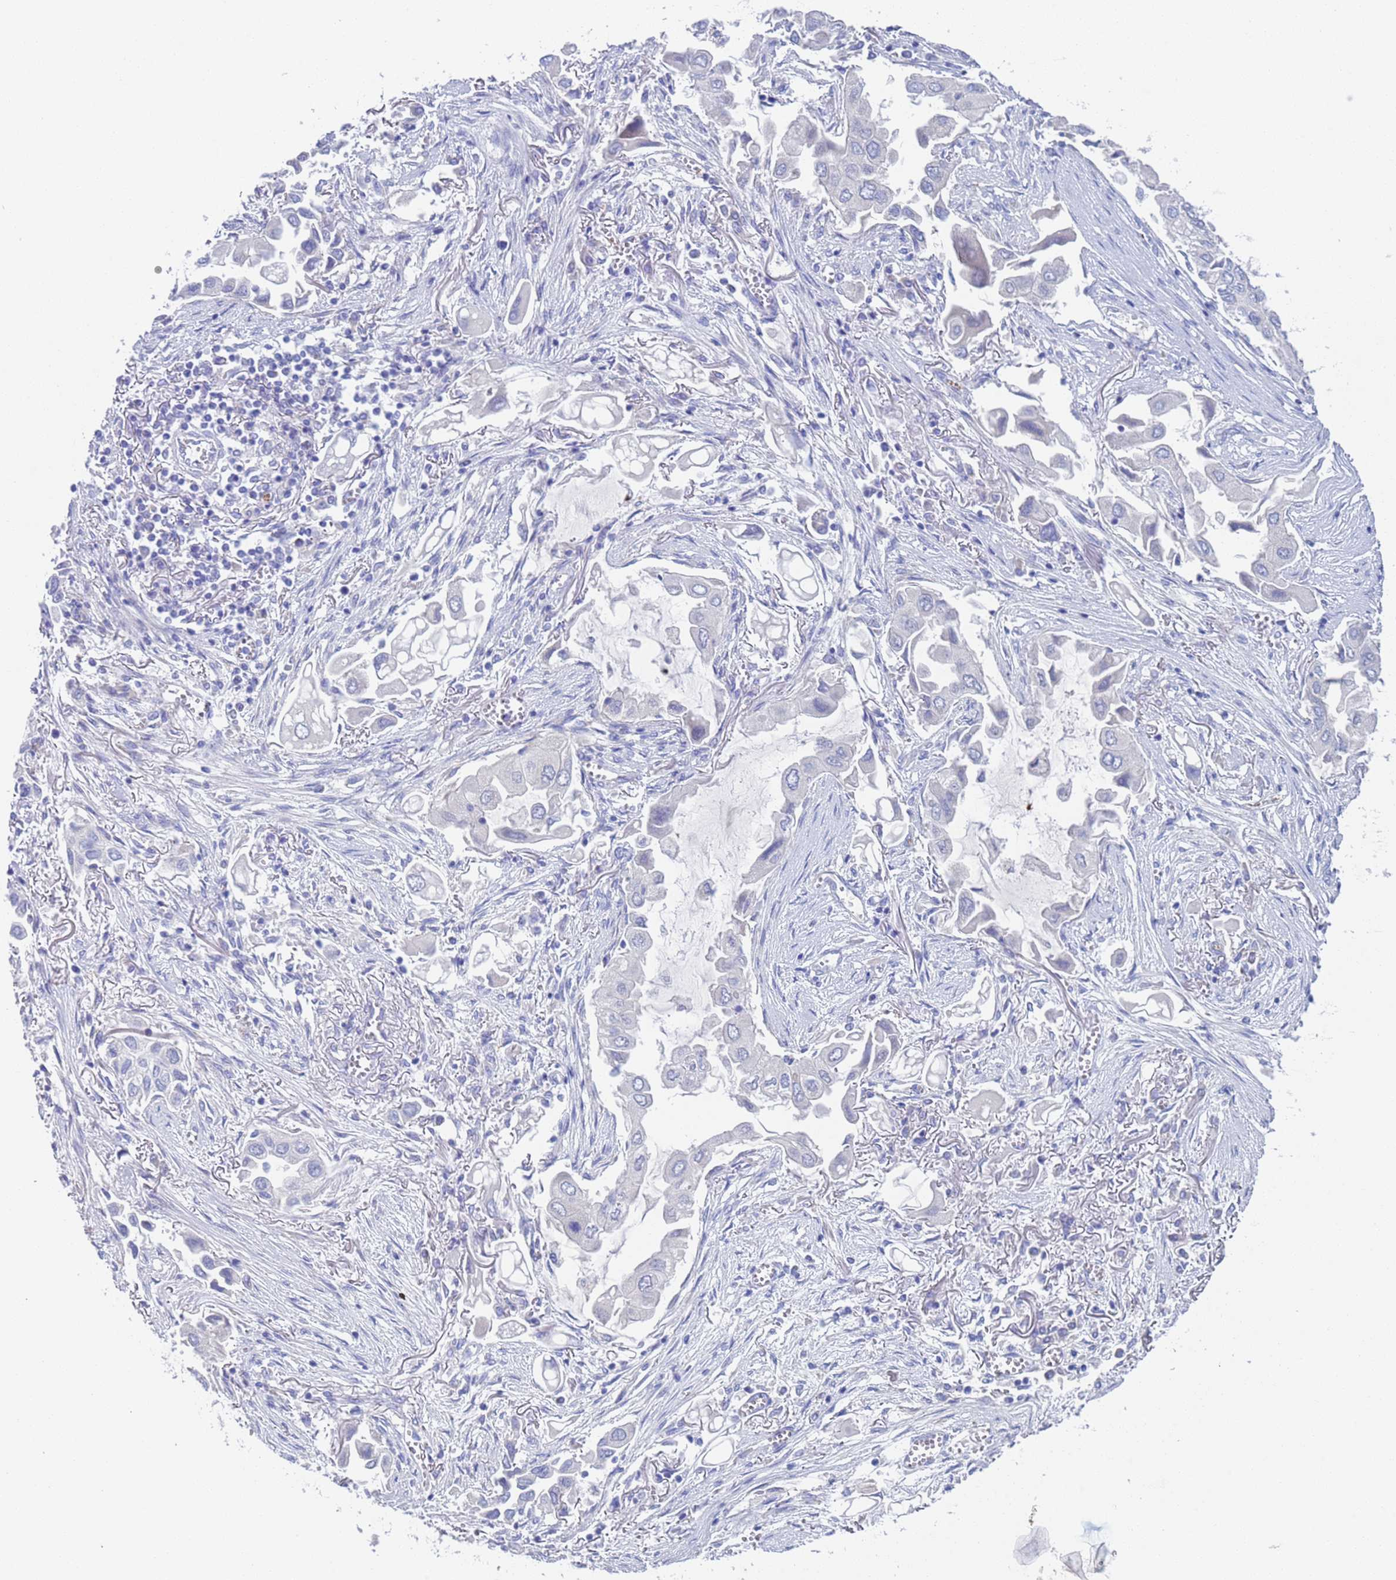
{"staining": {"intensity": "negative", "quantity": "none", "location": "none"}, "tissue": "lung cancer", "cell_type": "Tumor cells", "image_type": "cancer", "snomed": [{"axis": "morphology", "description": "Adenocarcinoma, NOS"}, {"axis": "topography", "description": "Lung"}], "caption": "Immunohistochemistry (IHC) of human adenocarcinoma (lung) exhibits no expression in tumor cells. Brightfield microscopy of immunohistochemistry stained with DAB (3,3'-diaminobenzidine) (brown) and hematoxylin (blue), captured at high magnification.", "gene": "PET117", "patient": {"sex": "female", "age": 76}}